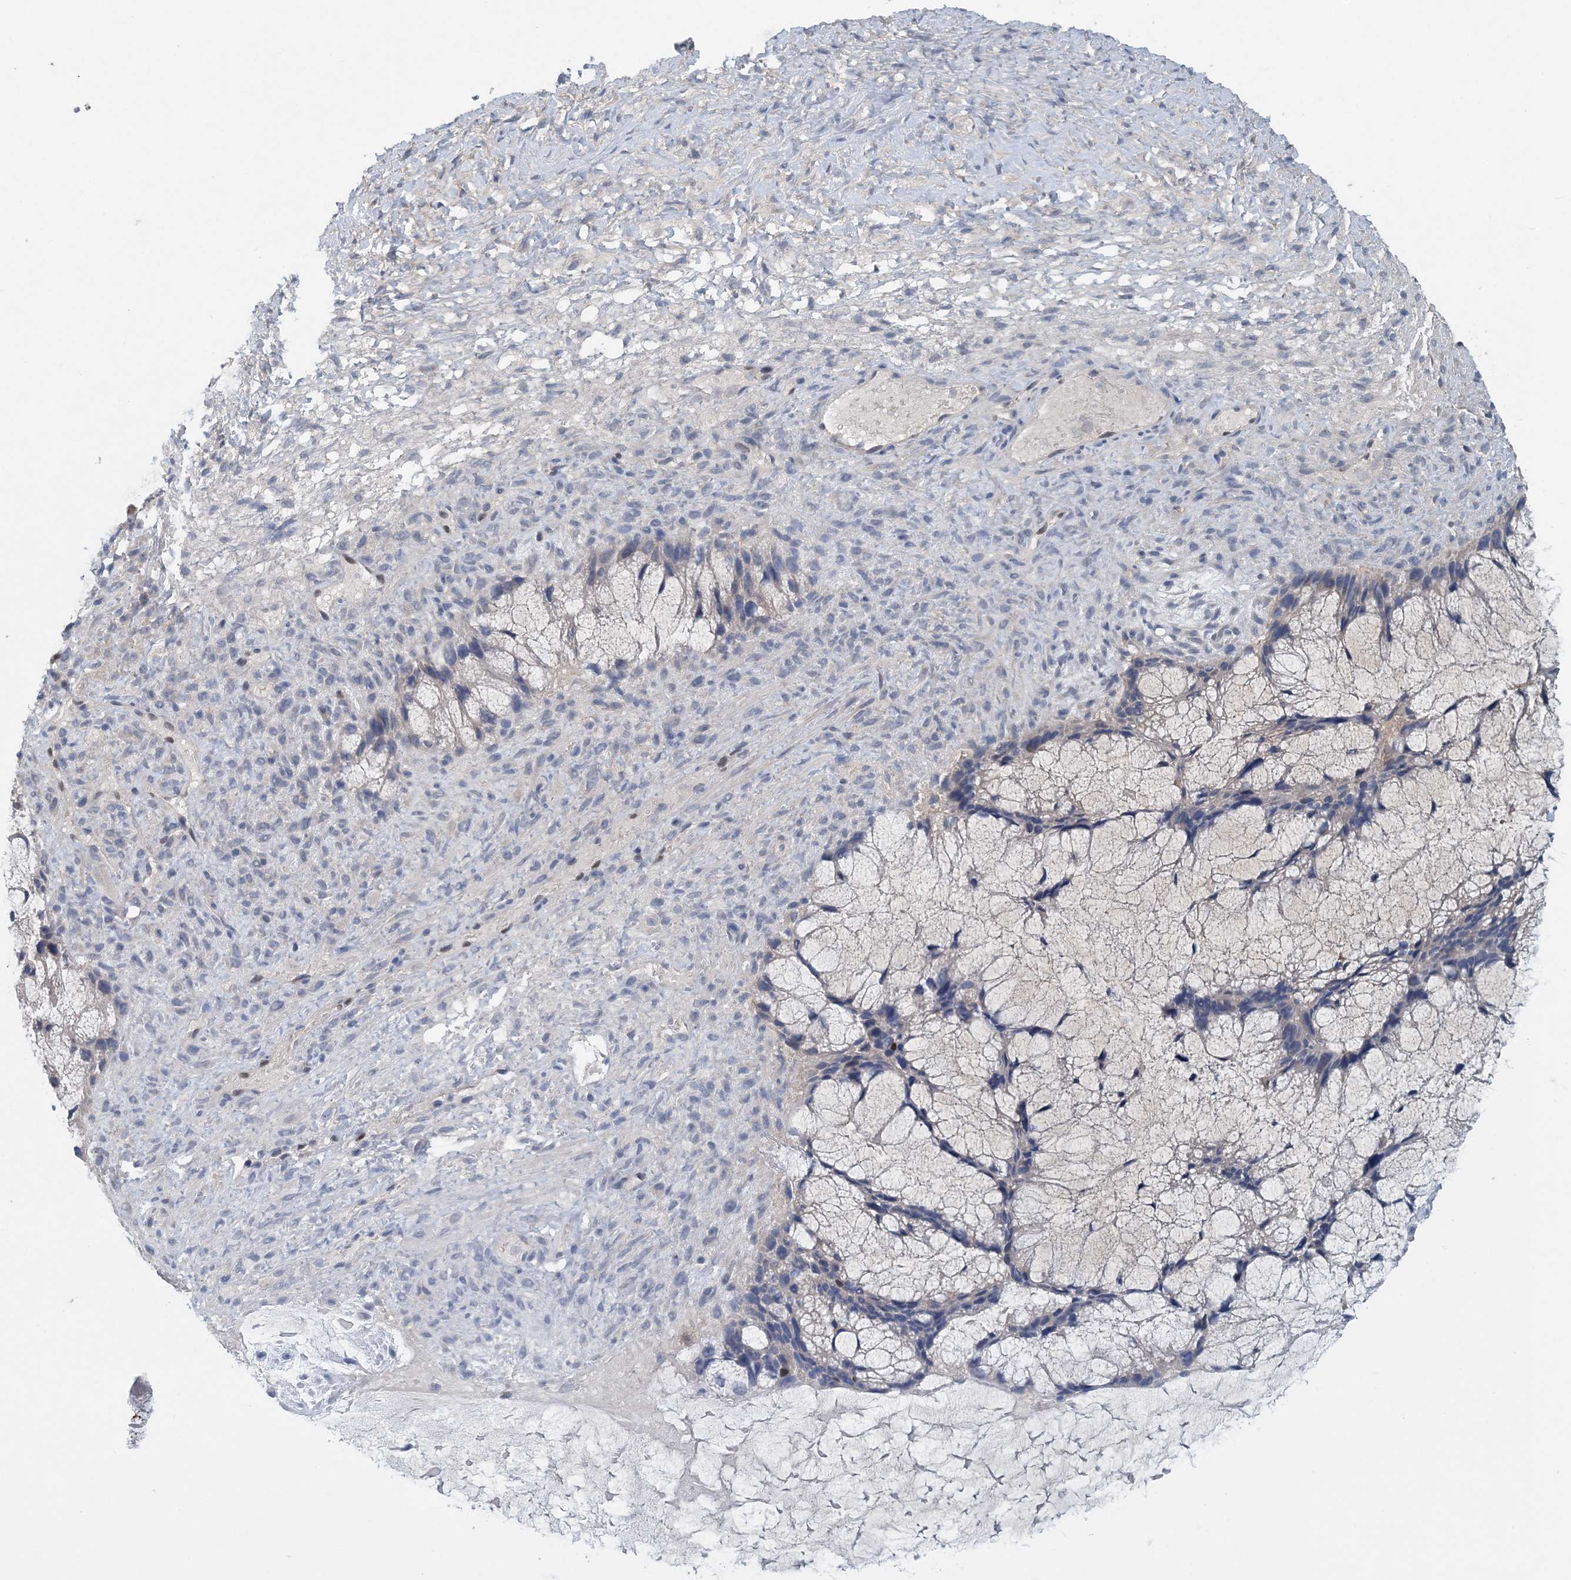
{"staining": {"intensity": "negative", "quantity": "none", "location": "none"}, "tissue": "ovarian cancer", "cell_type": "Tumor cells", "image_type": "cancer", "snomed": [{"axis": "morphology", "description": "Cystadenocarcinoma, mucinous, NOS"}, {"axis": "topography", "description": "Ovary"}], "caption": "High magnification brightfield microscopy of ovarian cancer (mucinous cystadenocarcinoma) stained with DAB (brown) and counterstained with hematoxylin (blue): tumor cells show no significant staining.", "gene": "HIKESHI", "patient": {"sex": "female", "age": 37}}